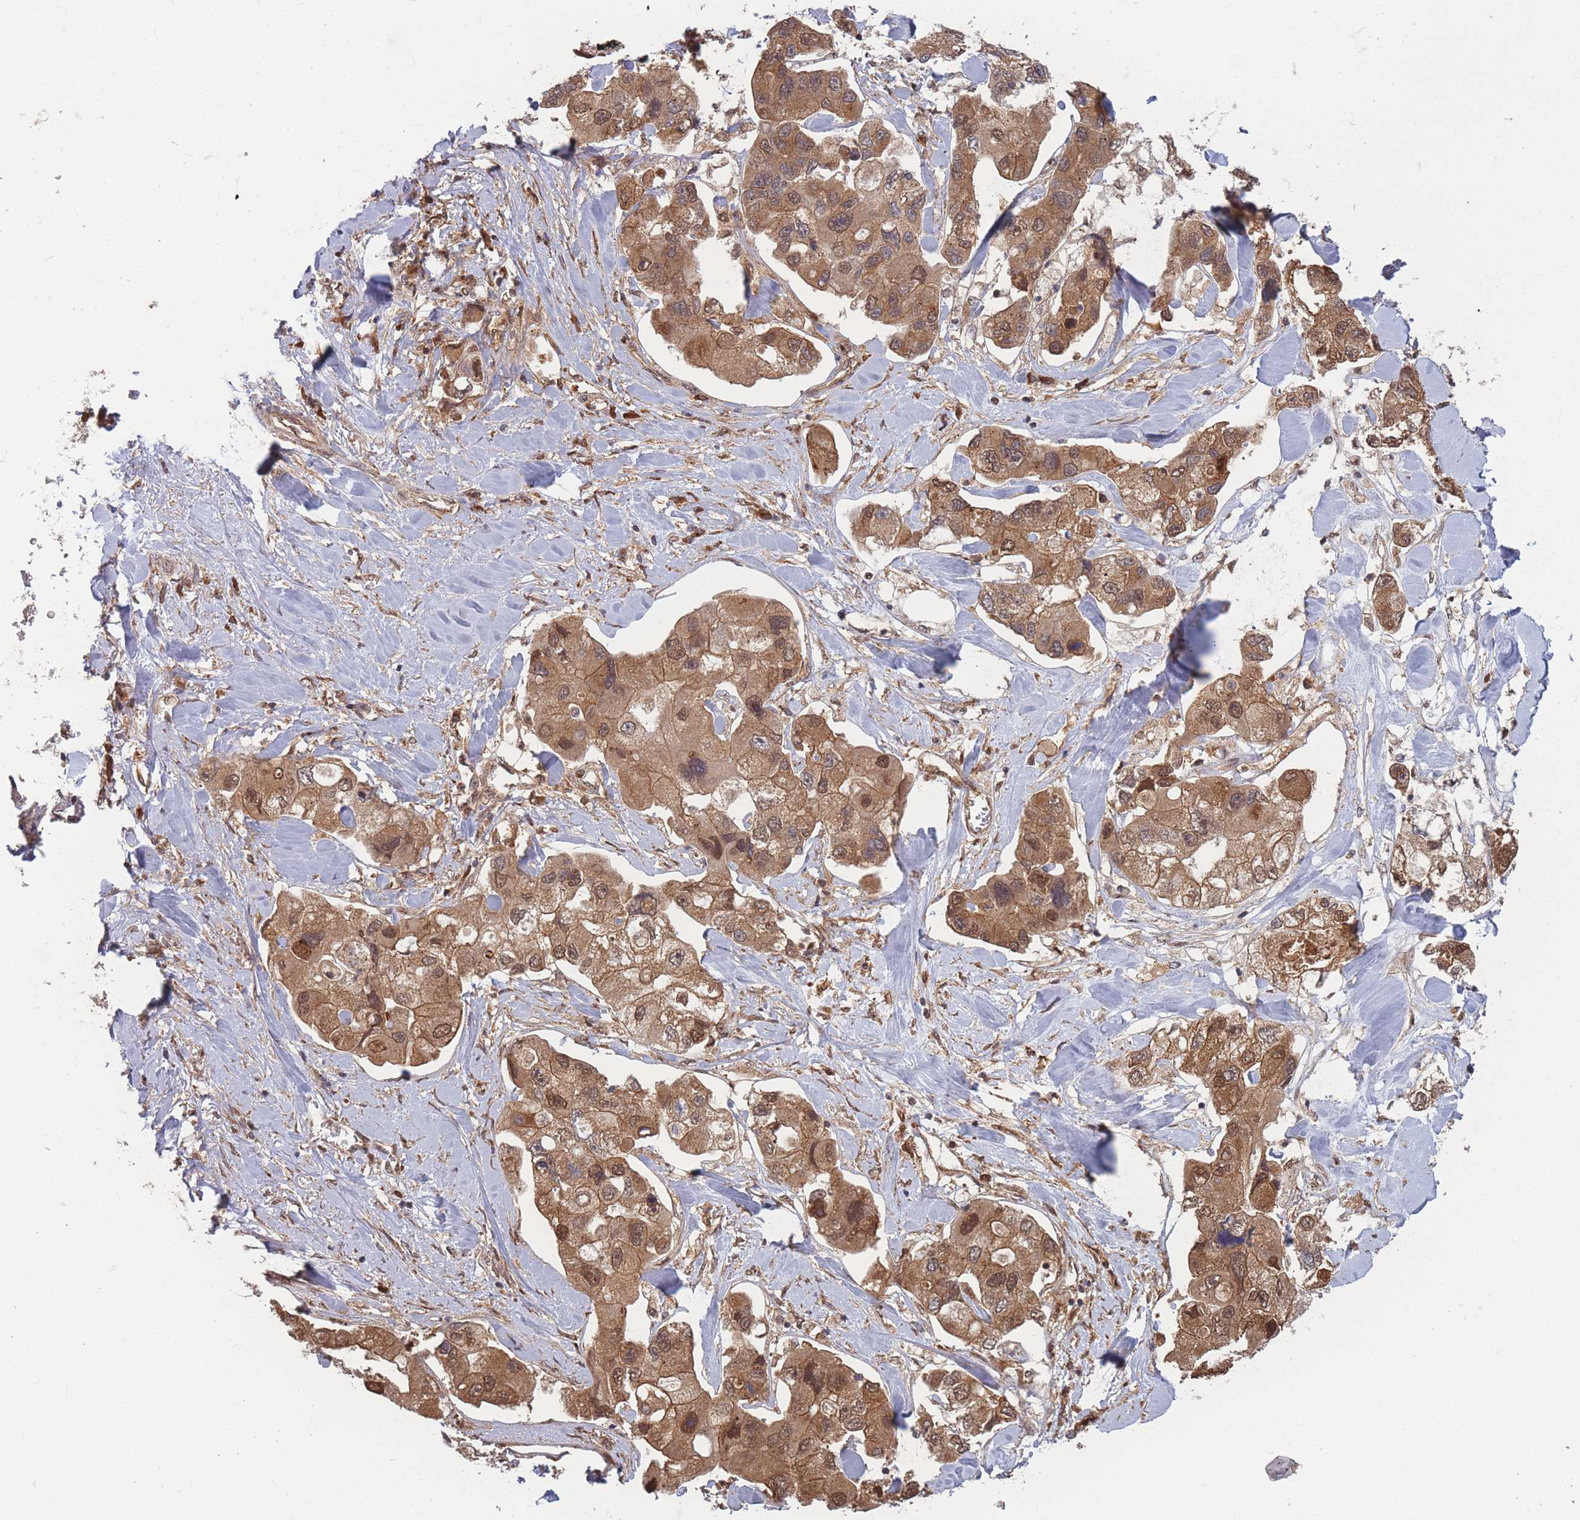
{"staining": {"intensity": "moderate", "quantity": ">75%", "location": "cytoplasmic/membranous,nuclear"}, "tissue": "lung cancer", "cell_type": "Tumor cells", "image_type": "cancer", "snomed": [{"axis": "morphology", "description": "Adenocarcinoma, NOS"}, {"axis": "topography", "description": "Lung"}], "caption": "Human lung adenocarcinoma stained for a protein (brown) demonstrates moderate cytoplasmic/membranous and nuclear positive expression in about >75% of tumor cells.", "gene": "PODXL2", "patient": {"sex": "female", "age": 54}}